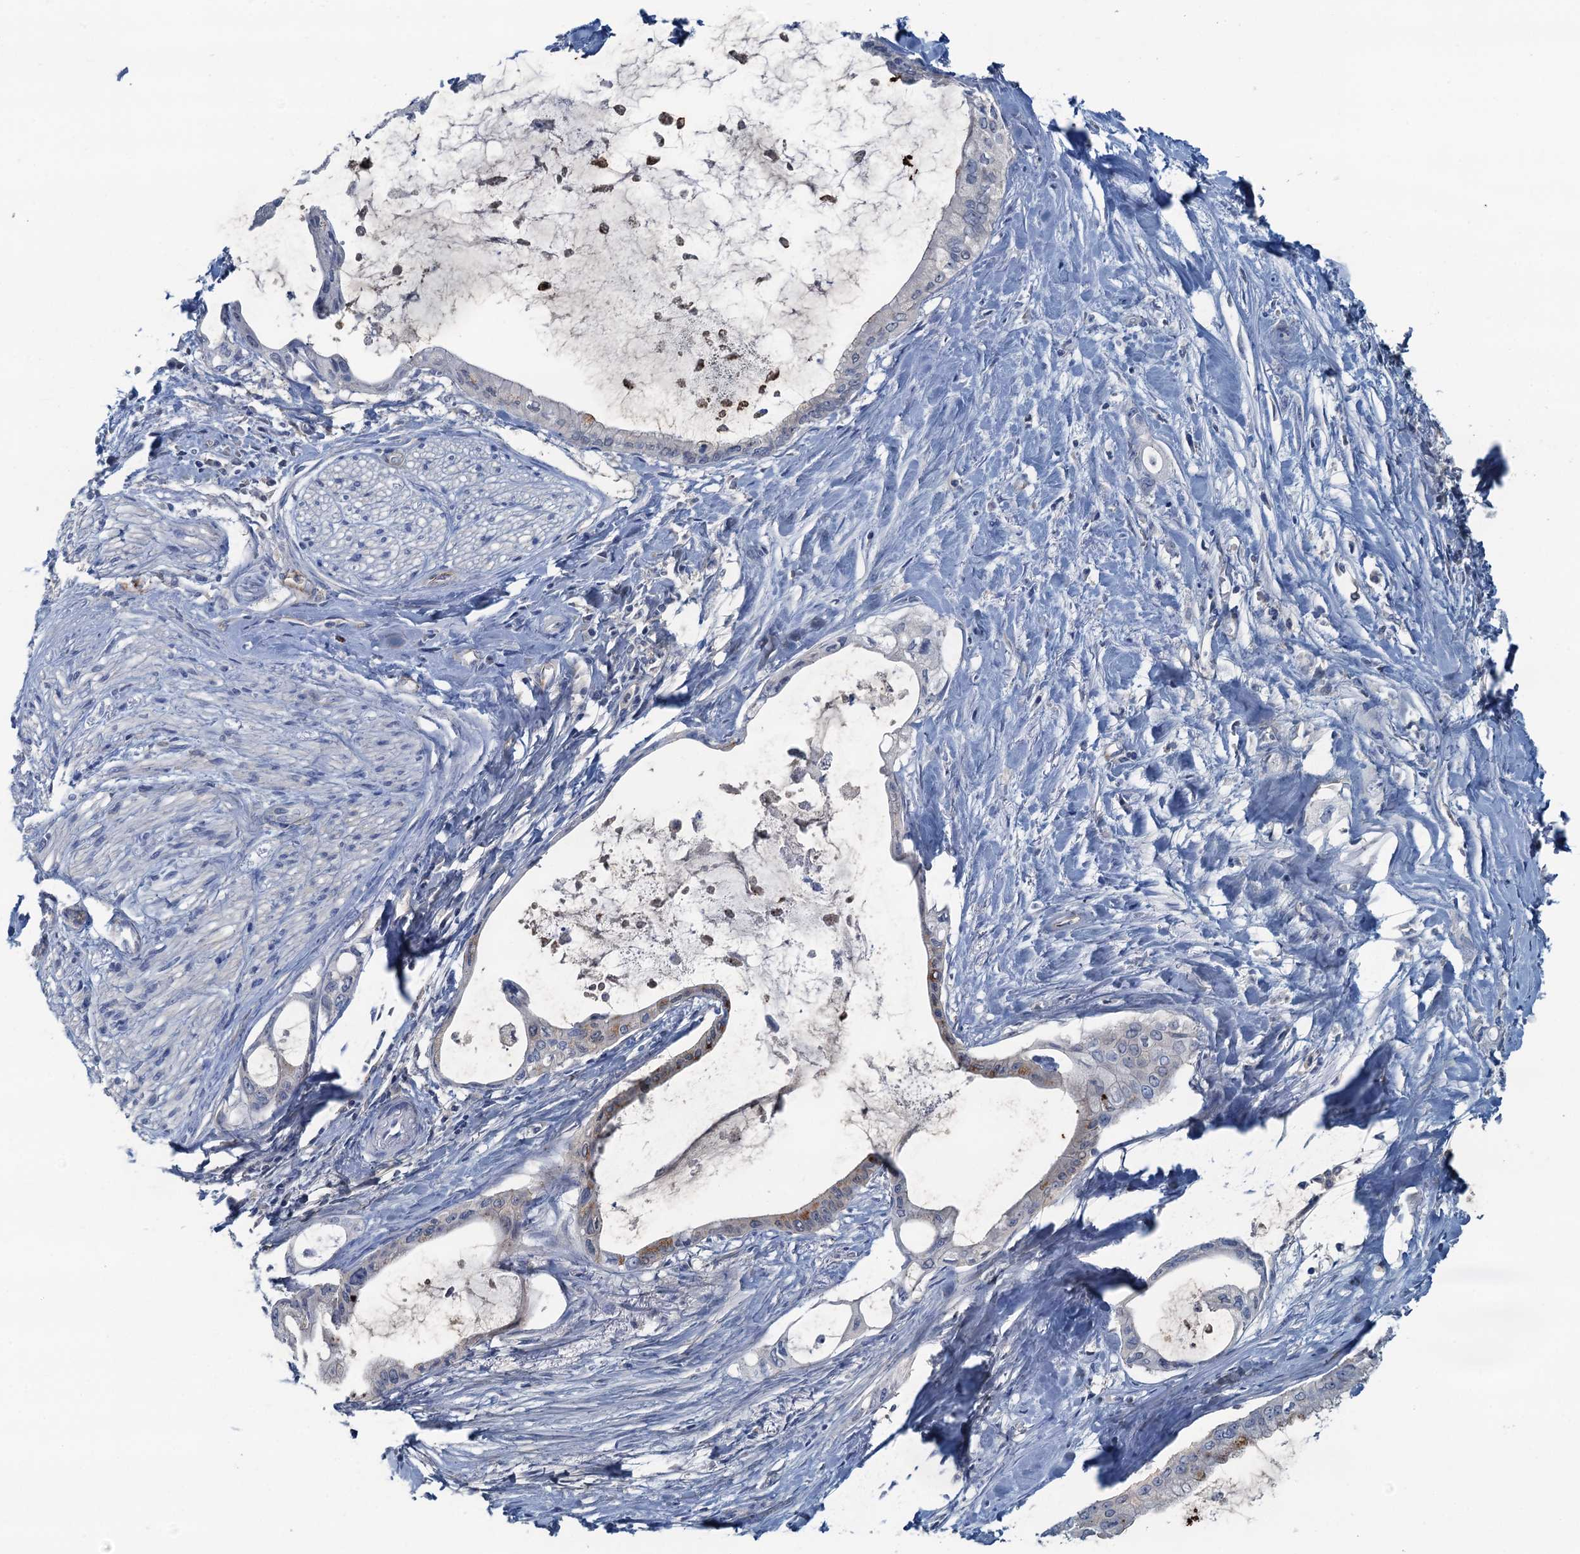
{"staining": {"intensity": "negative", "quantity": "none", "location": "none"}, "tissue": "pancreatic cancer", "cell_type": "Tumor cells", "image_type": "cancer", "snomed": [{"axis": "morphology", "description": "Adenocarcinoma, NOS"}, {"axis": "topography", "description": "Pancreas"}], "caption": "This is an immunohistochemistry (IHC) micrograph of pancreatic adenocarcinoma. There is no expression in tumor cells.", "gene": "THAP10", "patient": {"sex": "male", "age": 72}}